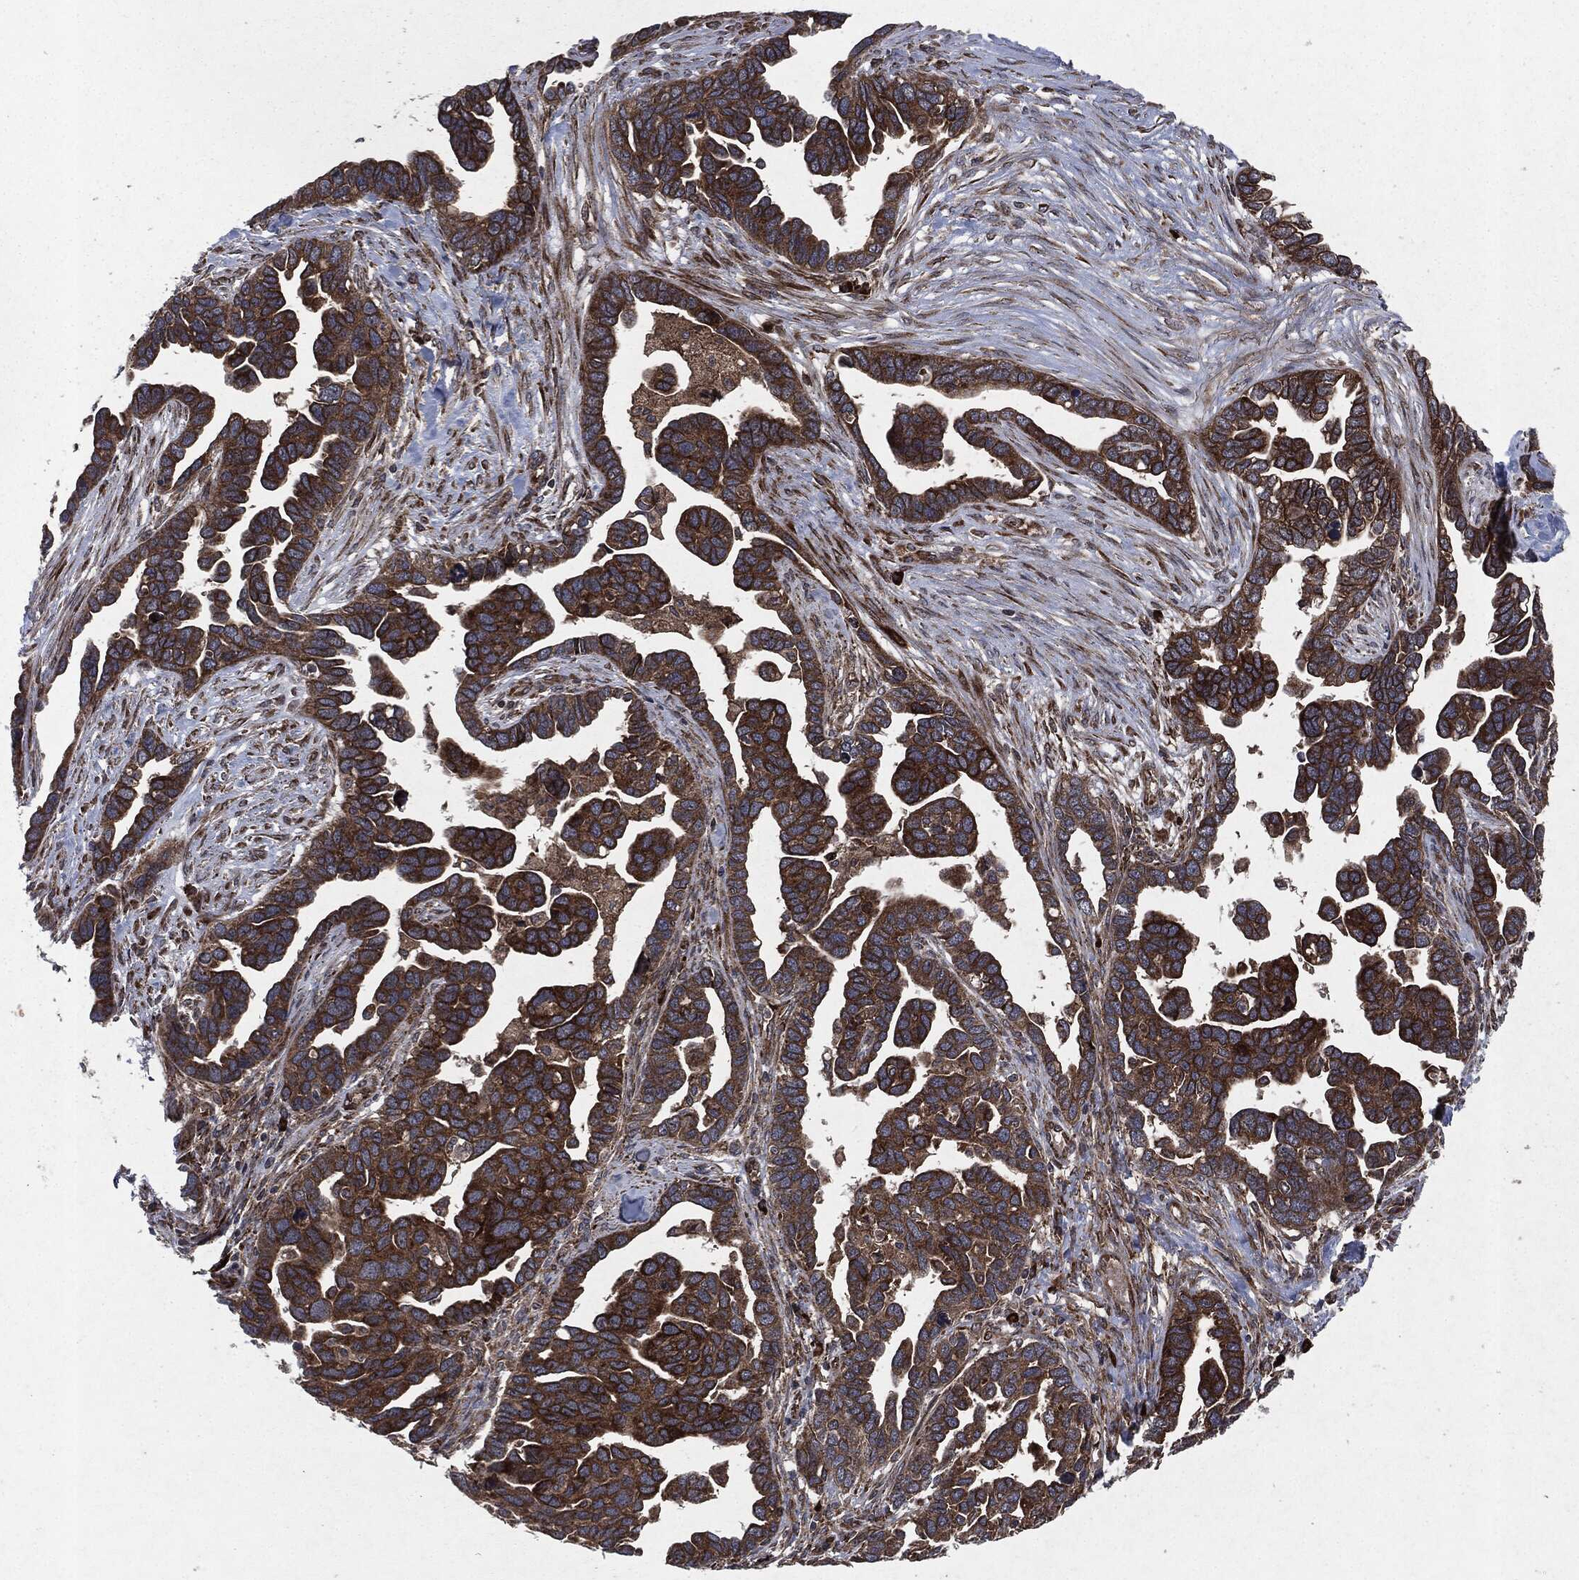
{"staining": {"intensity": "strong", "quantity": ">75%", "location": "cytoplasmic/membranous"}, "tissue": "ovarian cancer", "cell_type": "Tumor cells", "image_type": "cancer", "snomed": [{"axis": "morphology", "description": "Cystadenocarcinoma, serous, NOS"}, {"axis": "topography", "description": "Ovary"}], "caption": "The image shows immunohistochemical staining of ovarian serous cystadenocarcinoma. There is strong cytoplasmic/membranous positivity is identified in about >75% of tumor cells. The staining was performed using DAB, with brown indicating positive protein expression. Nuclei are stained blue with hematoxylin.", "gene": "RAF1", "patient": {"sex": "female", "age": 54}}